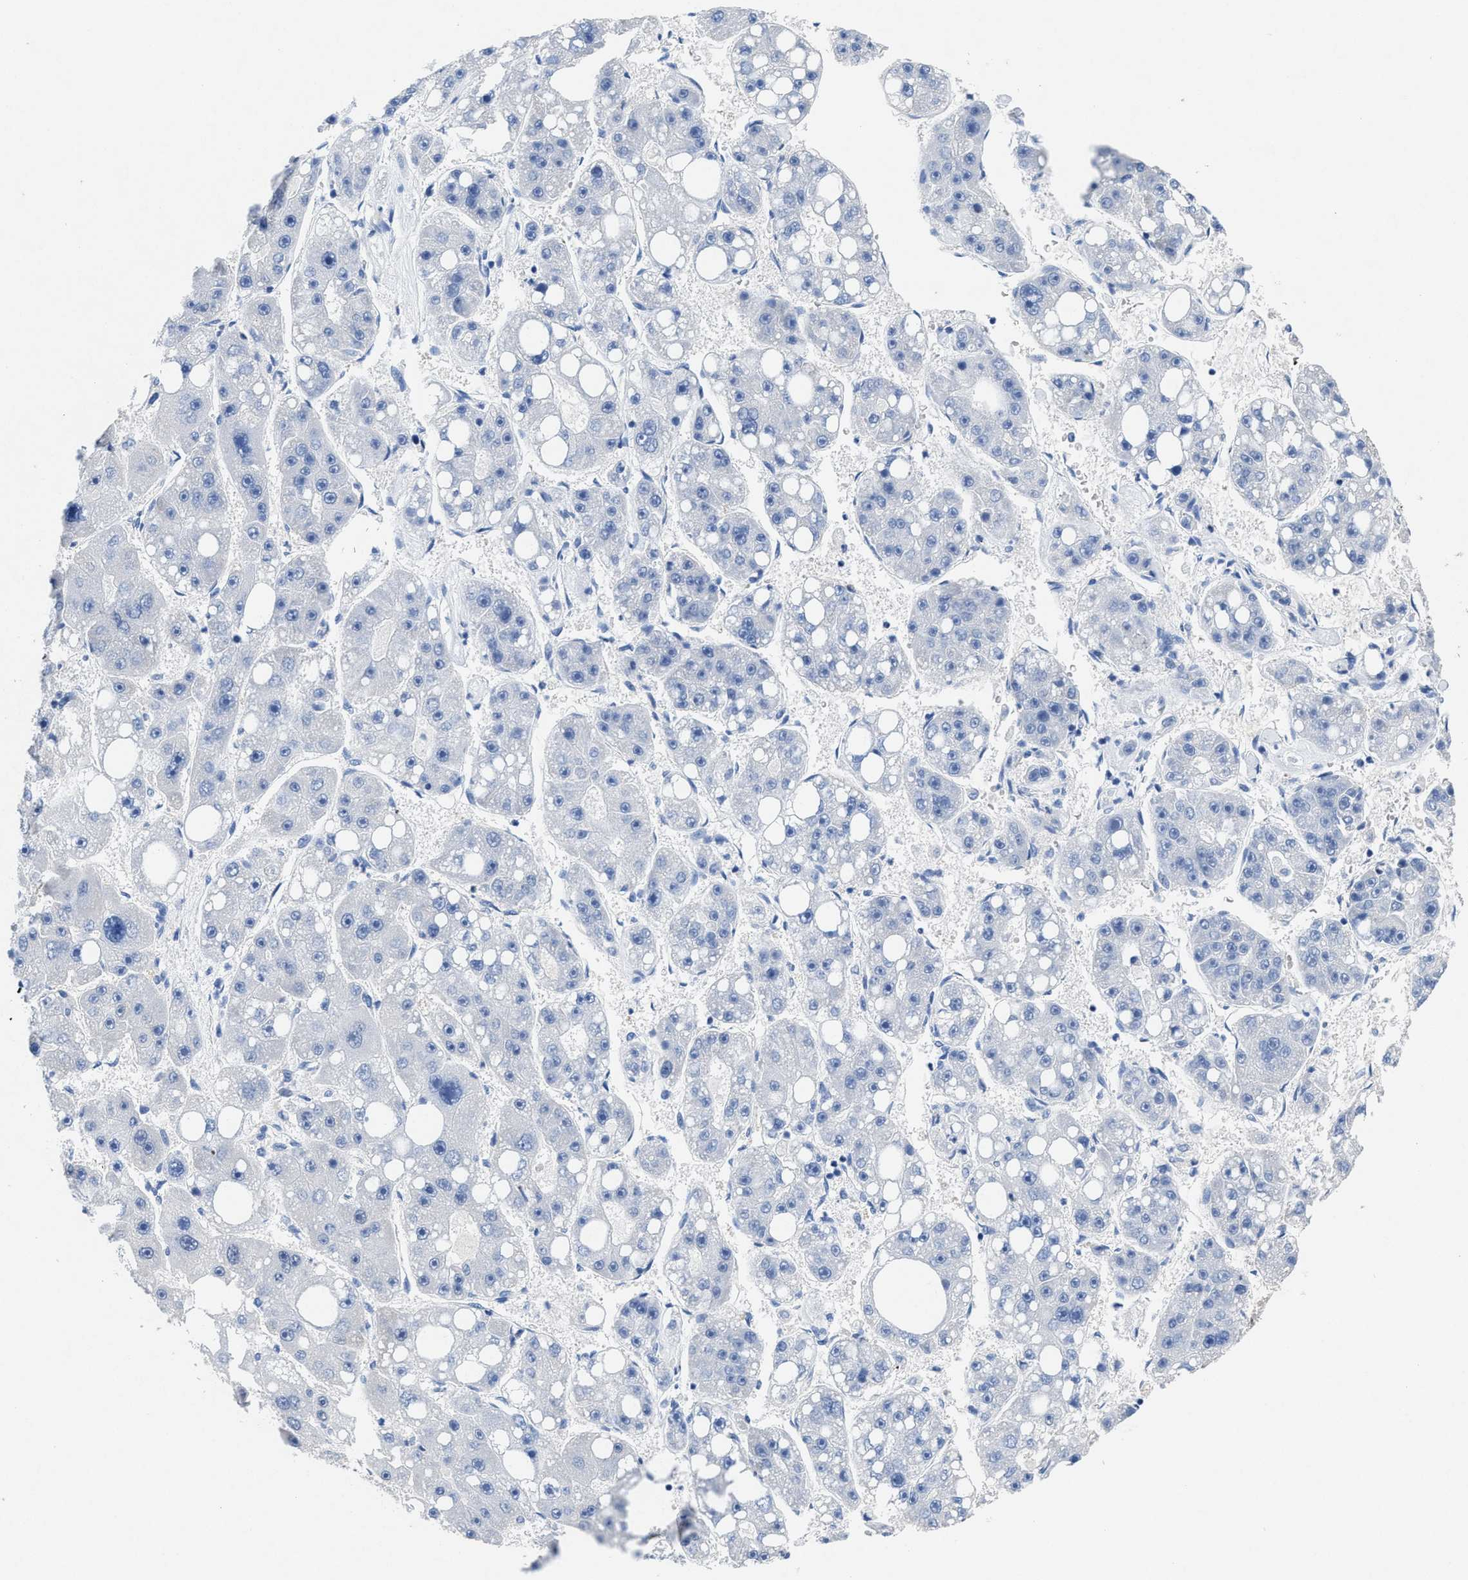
{"staining": {"intensity": "negative", "quantity": "none", "location": "none"}, "tissue": "liver cancer", "cell_type": "Tumor cells", "image_type": "cancer", "snomed": [{"axis": "morphology", "description": "Carcinoma, Hepatocellular, NOS"}, {"axis": "topography", "description": "Liver"}], "caption": "Immunohistochemistry of human hepatocellular carcinoma (liver) displays no staining in tumor cells. Brightfield microscopy of immunohistochemistry (IHC) stained with DAB (brown) and hematoxylin (blue), captured at high magnification.", "gene": "ID3", "patient": {"sex": "female", "age": 61}}